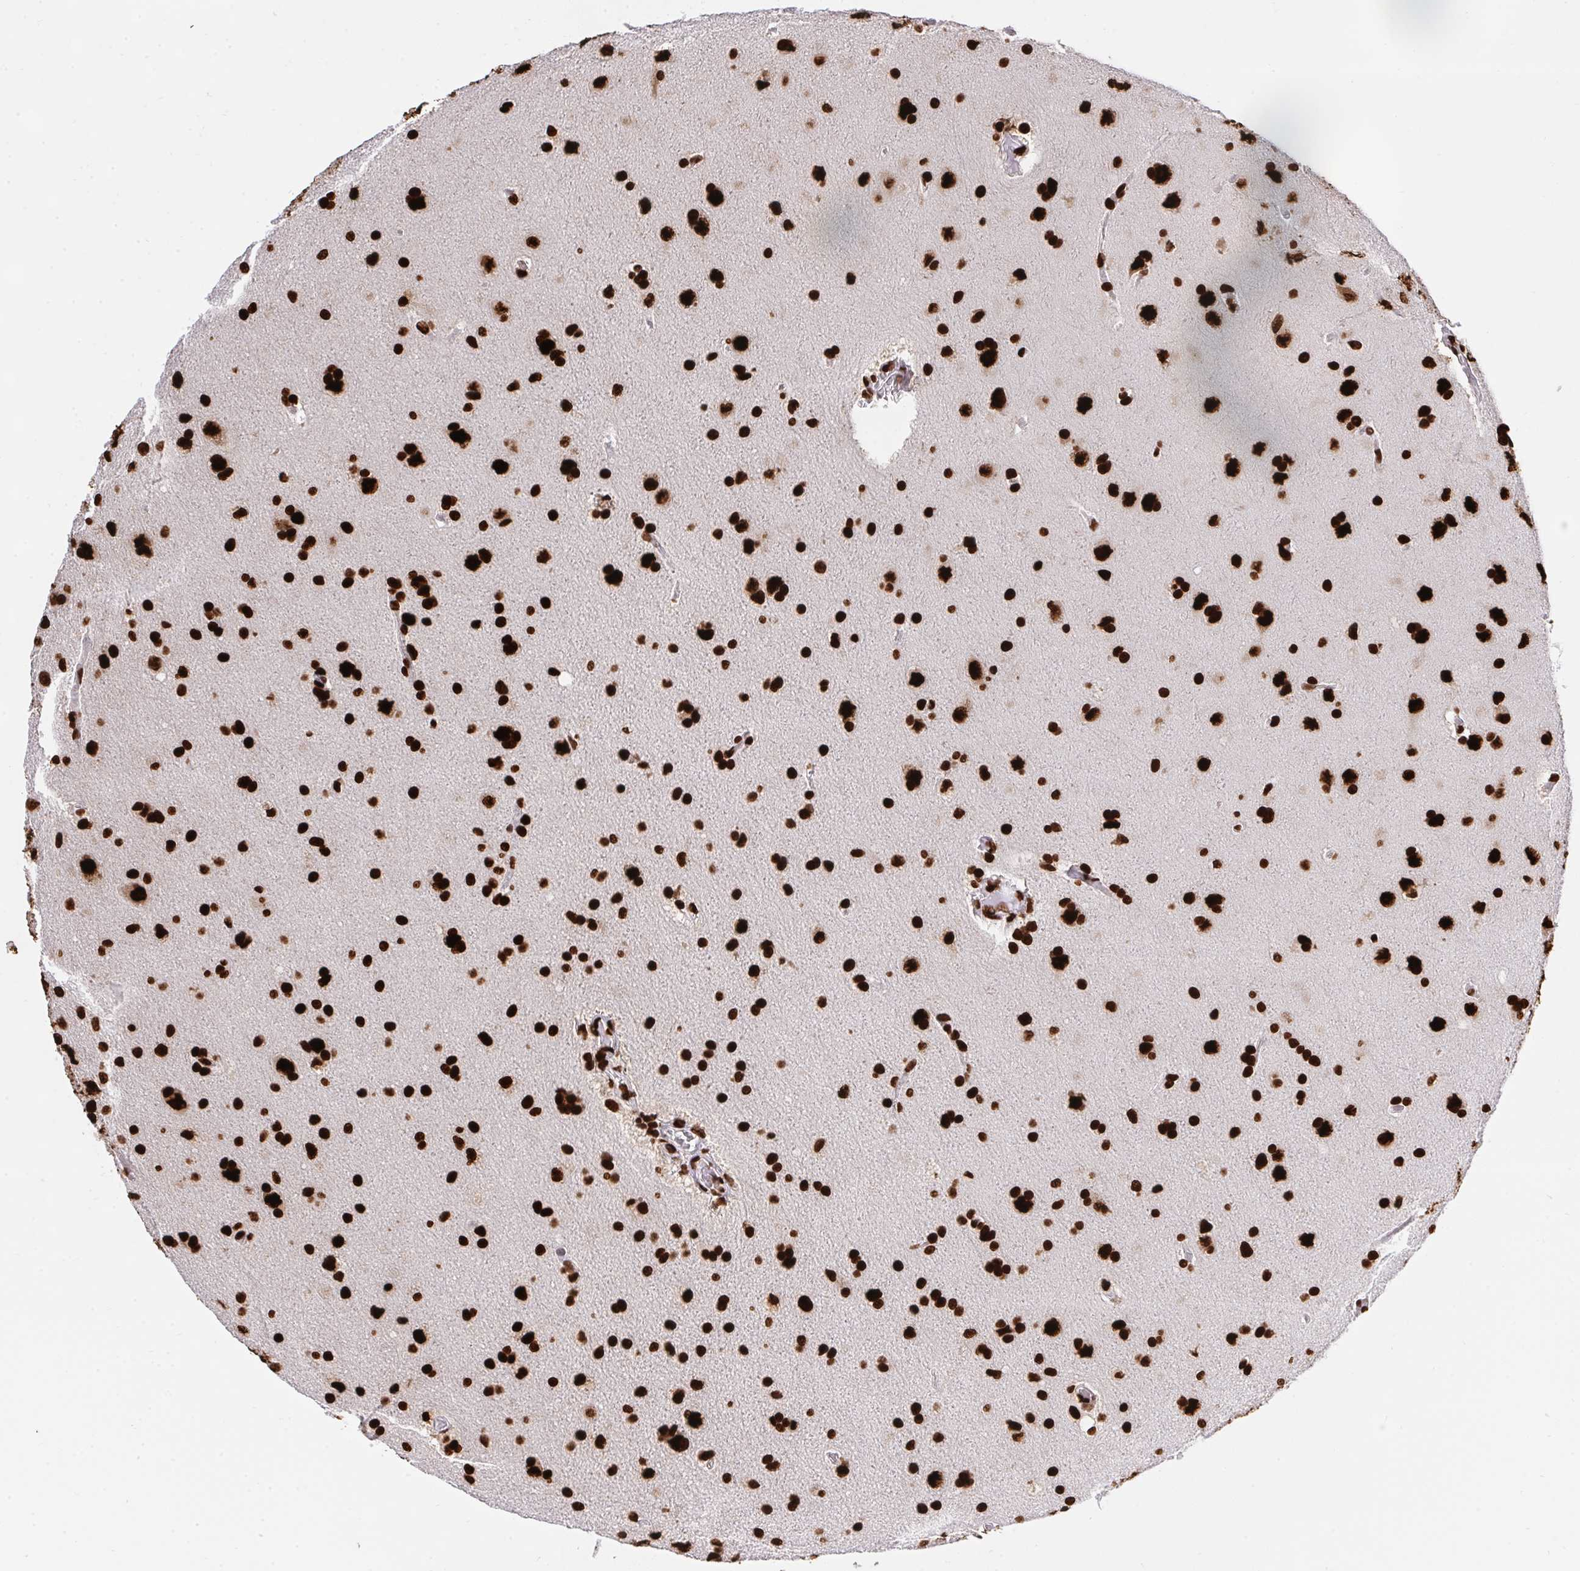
{"staining": {"intensity": "strong", "quantity": ">75%", "location": "nuclear"}, "tissue": "glioma", "cell_type": "Tumor cells", "image_type": "cancer", "snomed": [{"axis": "morphology", "description": "Glioma, malignant, Low grade"}, {"axis": "topography", "description": "Brain"}], "caption": "An immunohistochemistry photomicrograph of neoplastic tissue is shown. Protein staining in brown labels strong nuclear positivity in glioma within tumor cells.", "gene": "HNRNPL", "patient": {"sex": "female", "age": 54}}